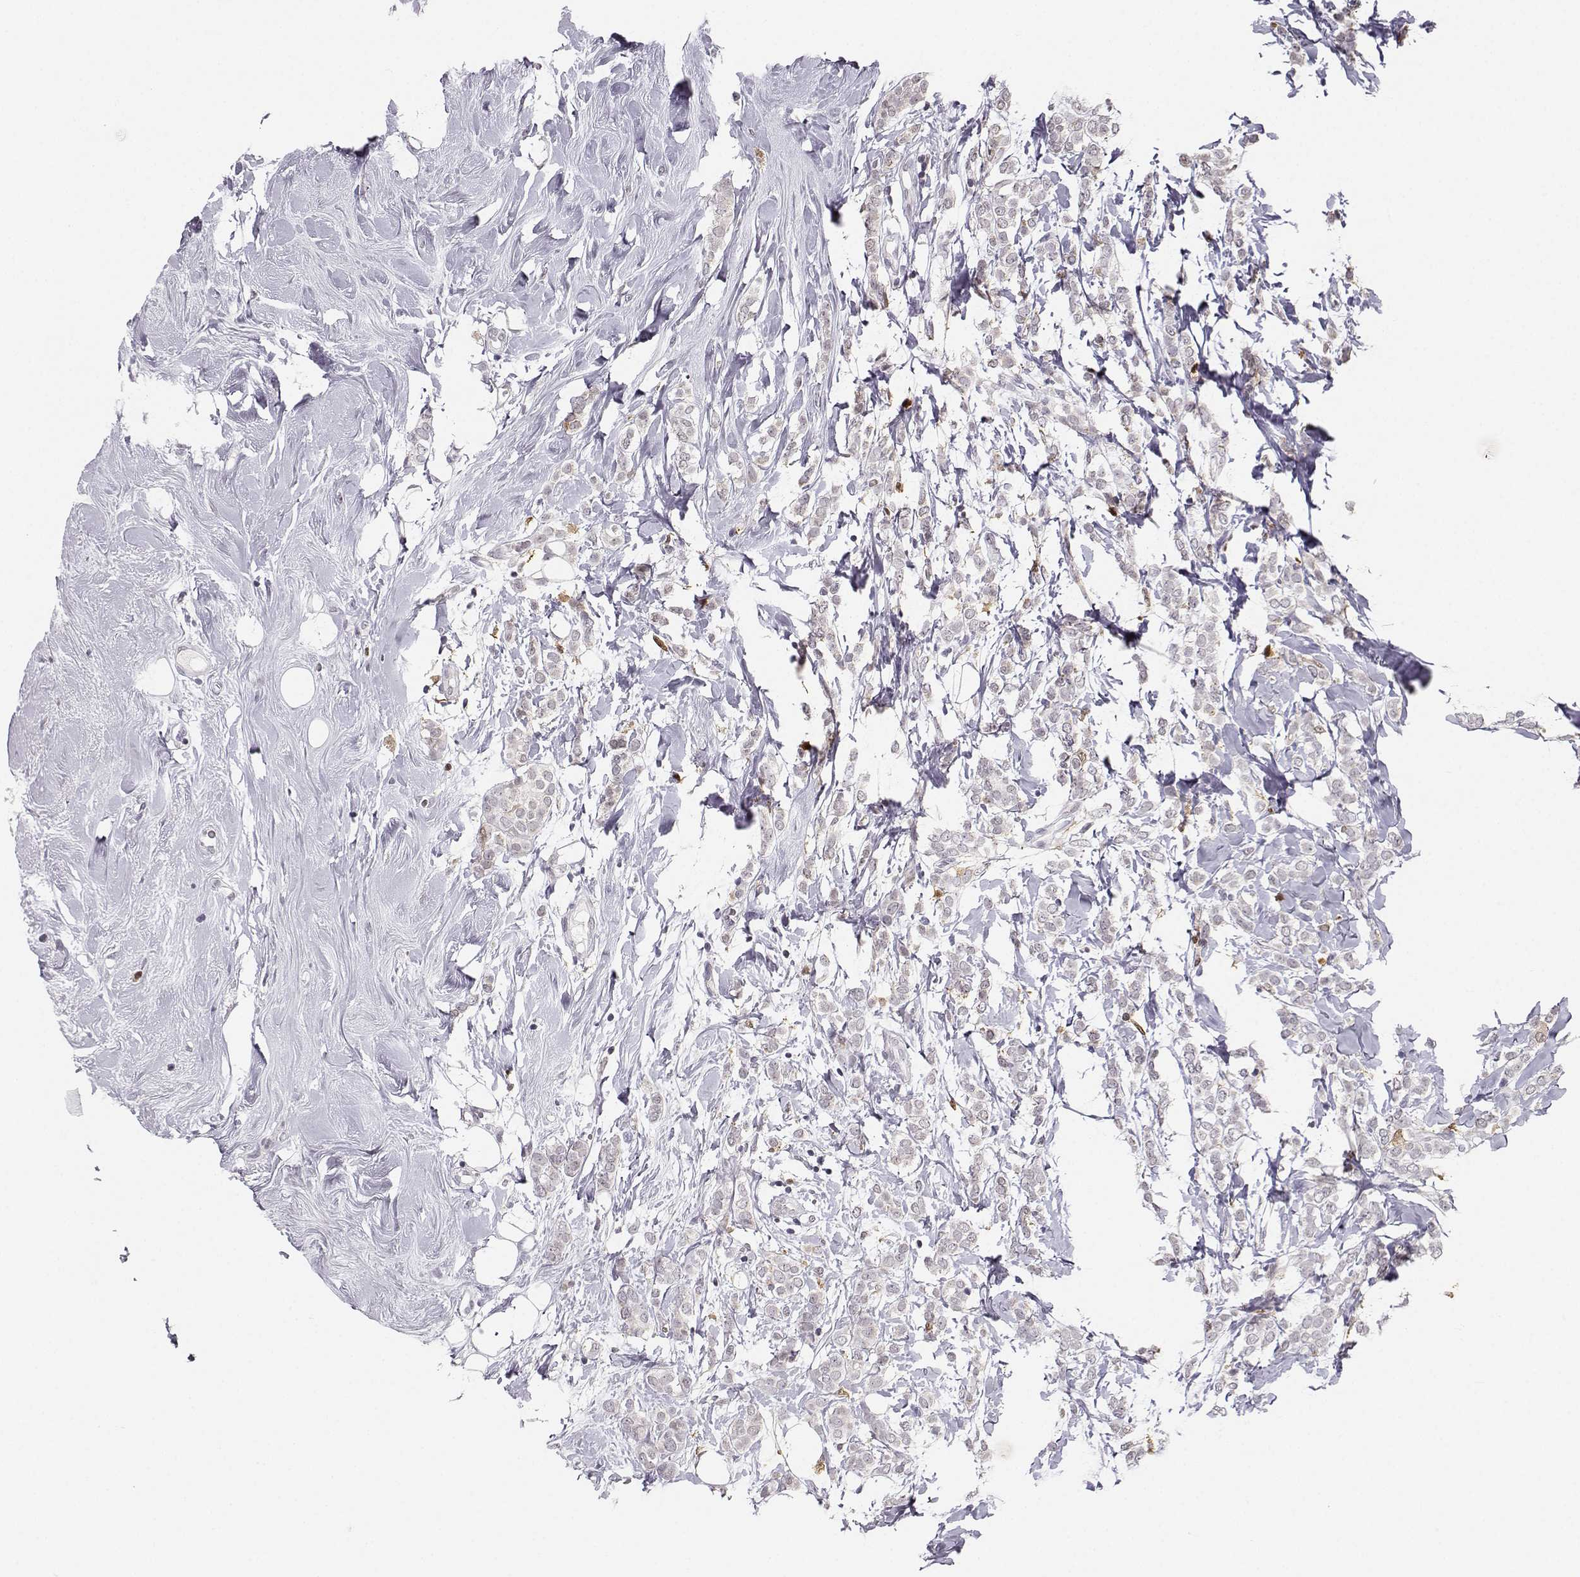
{"staining": {"intensity": "negative", "quantity": "none", "location": "none"}, "tissue": "breast cancer", "cell_type": "Tumor cells", "image_type": "cancer", "snomed": [{"axis": "morphology", "description": "Lobular carcinoma"}, {"axis": "topography", "description": "Breast"}], "caption": "Tumor cells show no significant staining in breast lobular carcinoma.", "gene": "HTR7", "patient": {"sex": "female", "age": 49}}